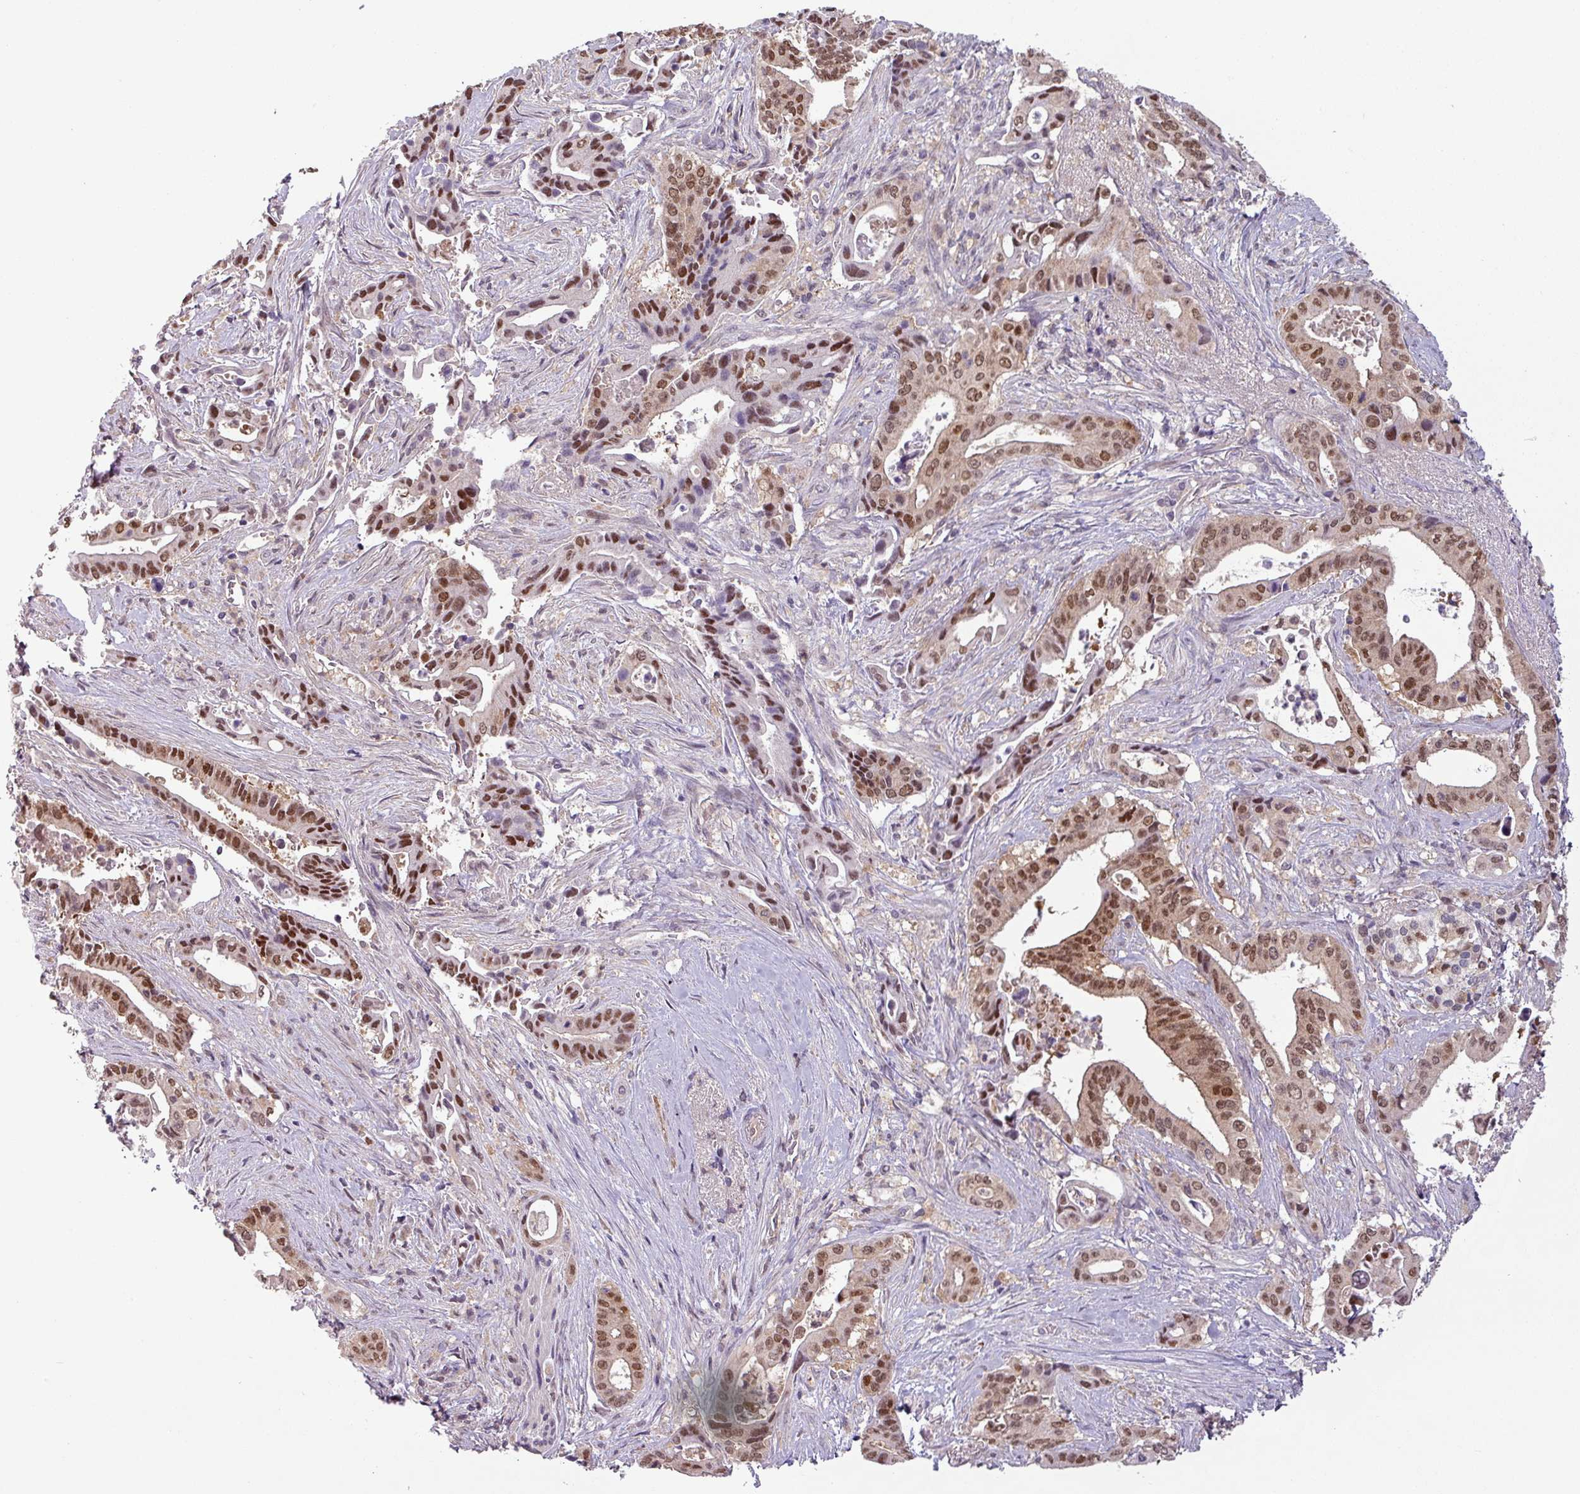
{"staining": {"intensity": "moderate", "quantity": ">75%", "location": "nuclear"}, "tissue": "pancreatic cancer", "cell_type": "Tumor cells", "image_type": "cancer", "snomed": [{"axis": "morphology", "description": "Adenocarcinoma, NOS"}, {"axis": "topography", "description": "Pancreas"}], "caption": "Approximately >75% of tumor cells in pancreatic cancer (adenocarcinoma) show moderate nuclear protein expression as visualized by brown immunohistochemical staining.", "gene": "TTLL12", "patient": {"sex": "female", "age": 77}}